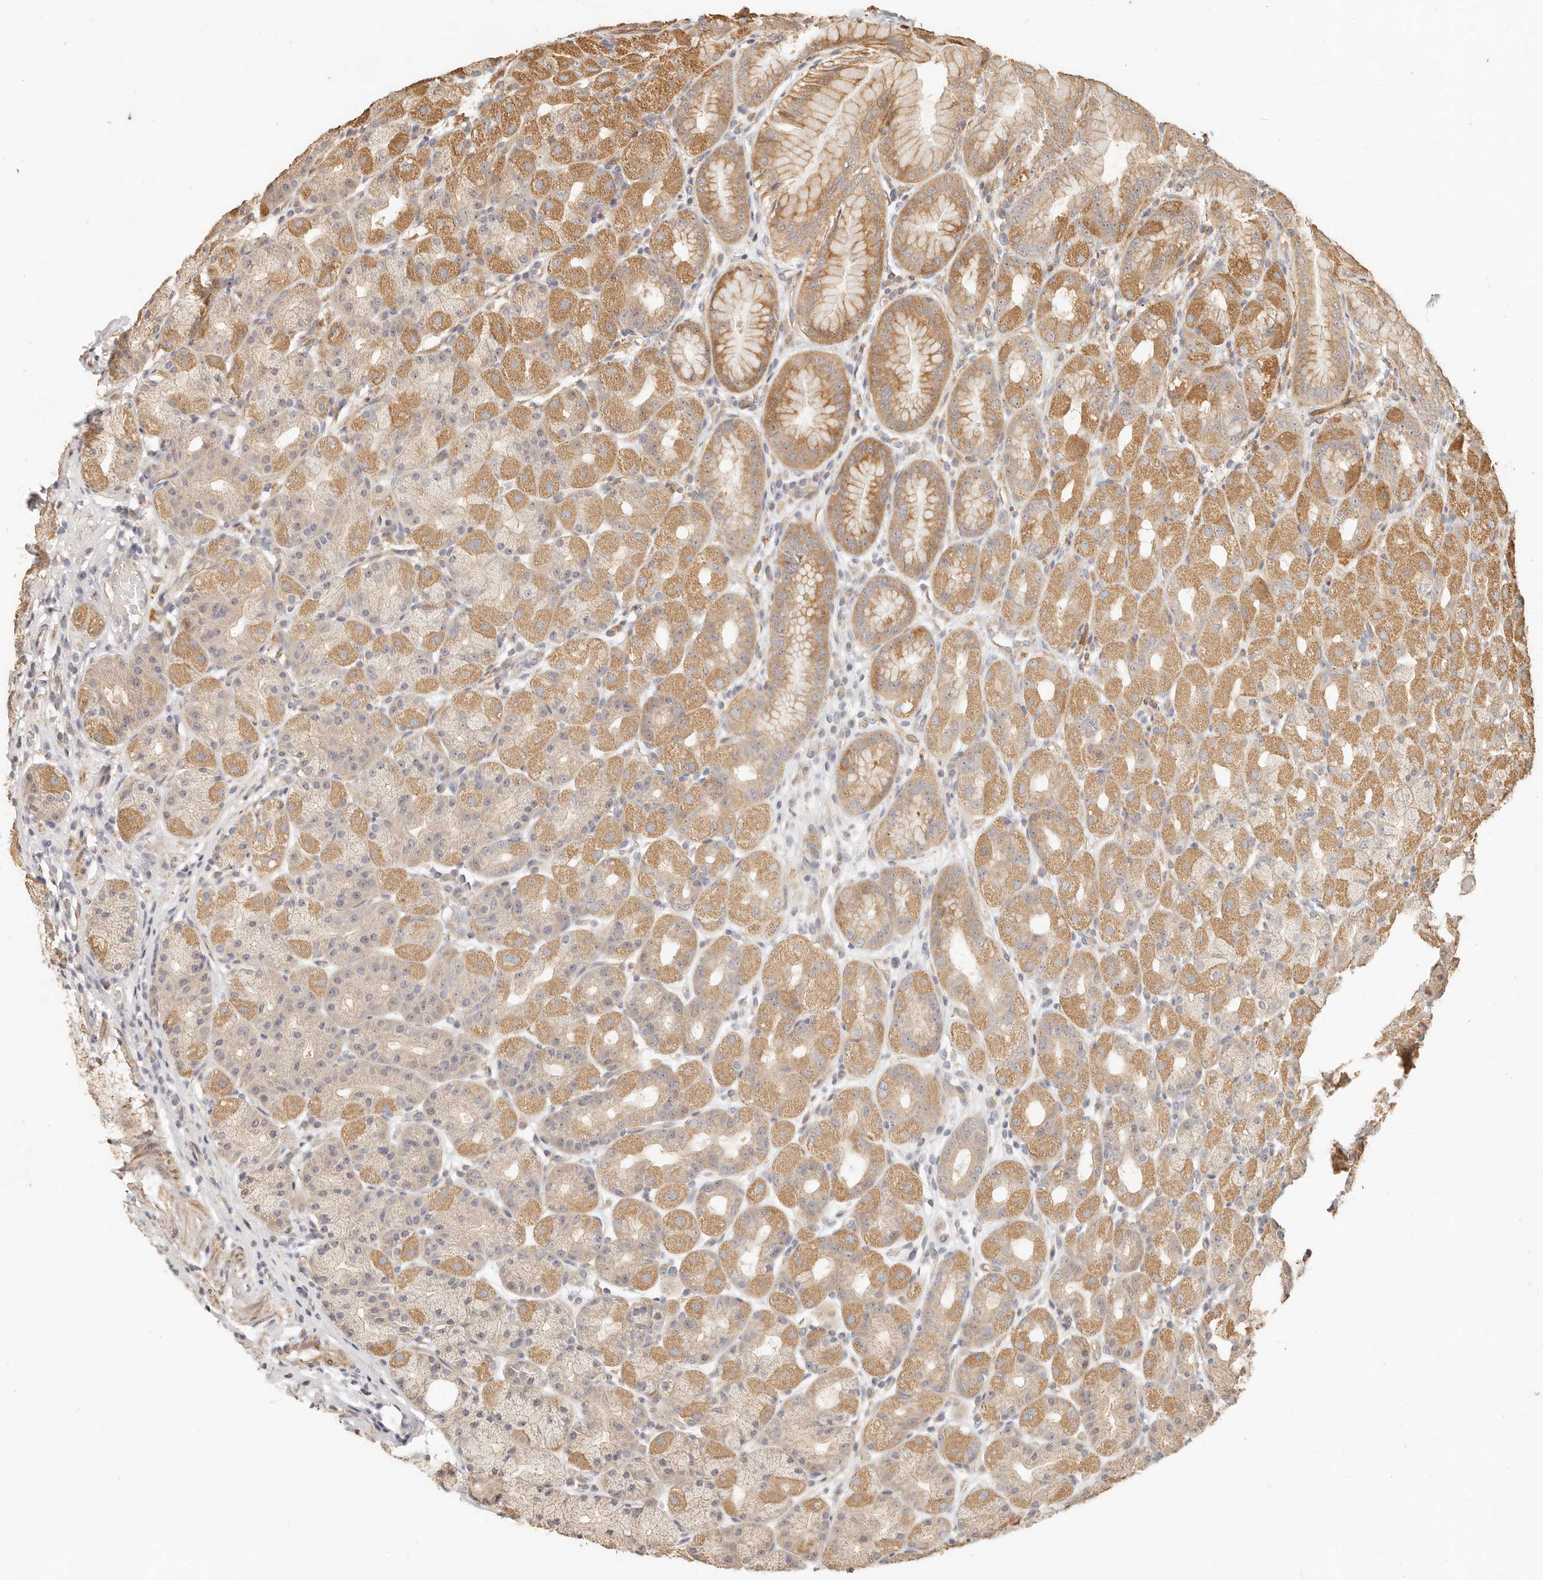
{"staining": {"intensity": "moderate", "quantity": ">75%", "location": "cytoplasmic/membranous"}, "tissue": "stomach", "cell_type": "Glandular cells", "image_type": "normal", "snomed": [{"axis": "morphology", "description": "Normal tissue, NOS"}, {"axis": "topography", "description": "Stomach, upper"}], "caption": "A high-resolution micrograph shows immunohistochemistry (IHC) staining of normal stomach, which reveals moderate cytoplasmic/membranous positivity in about >75% of glandular cells. Nuclei are stained in blue.", "gene": "PTPN22", "patient": {"sex": "male", "age": 68}}